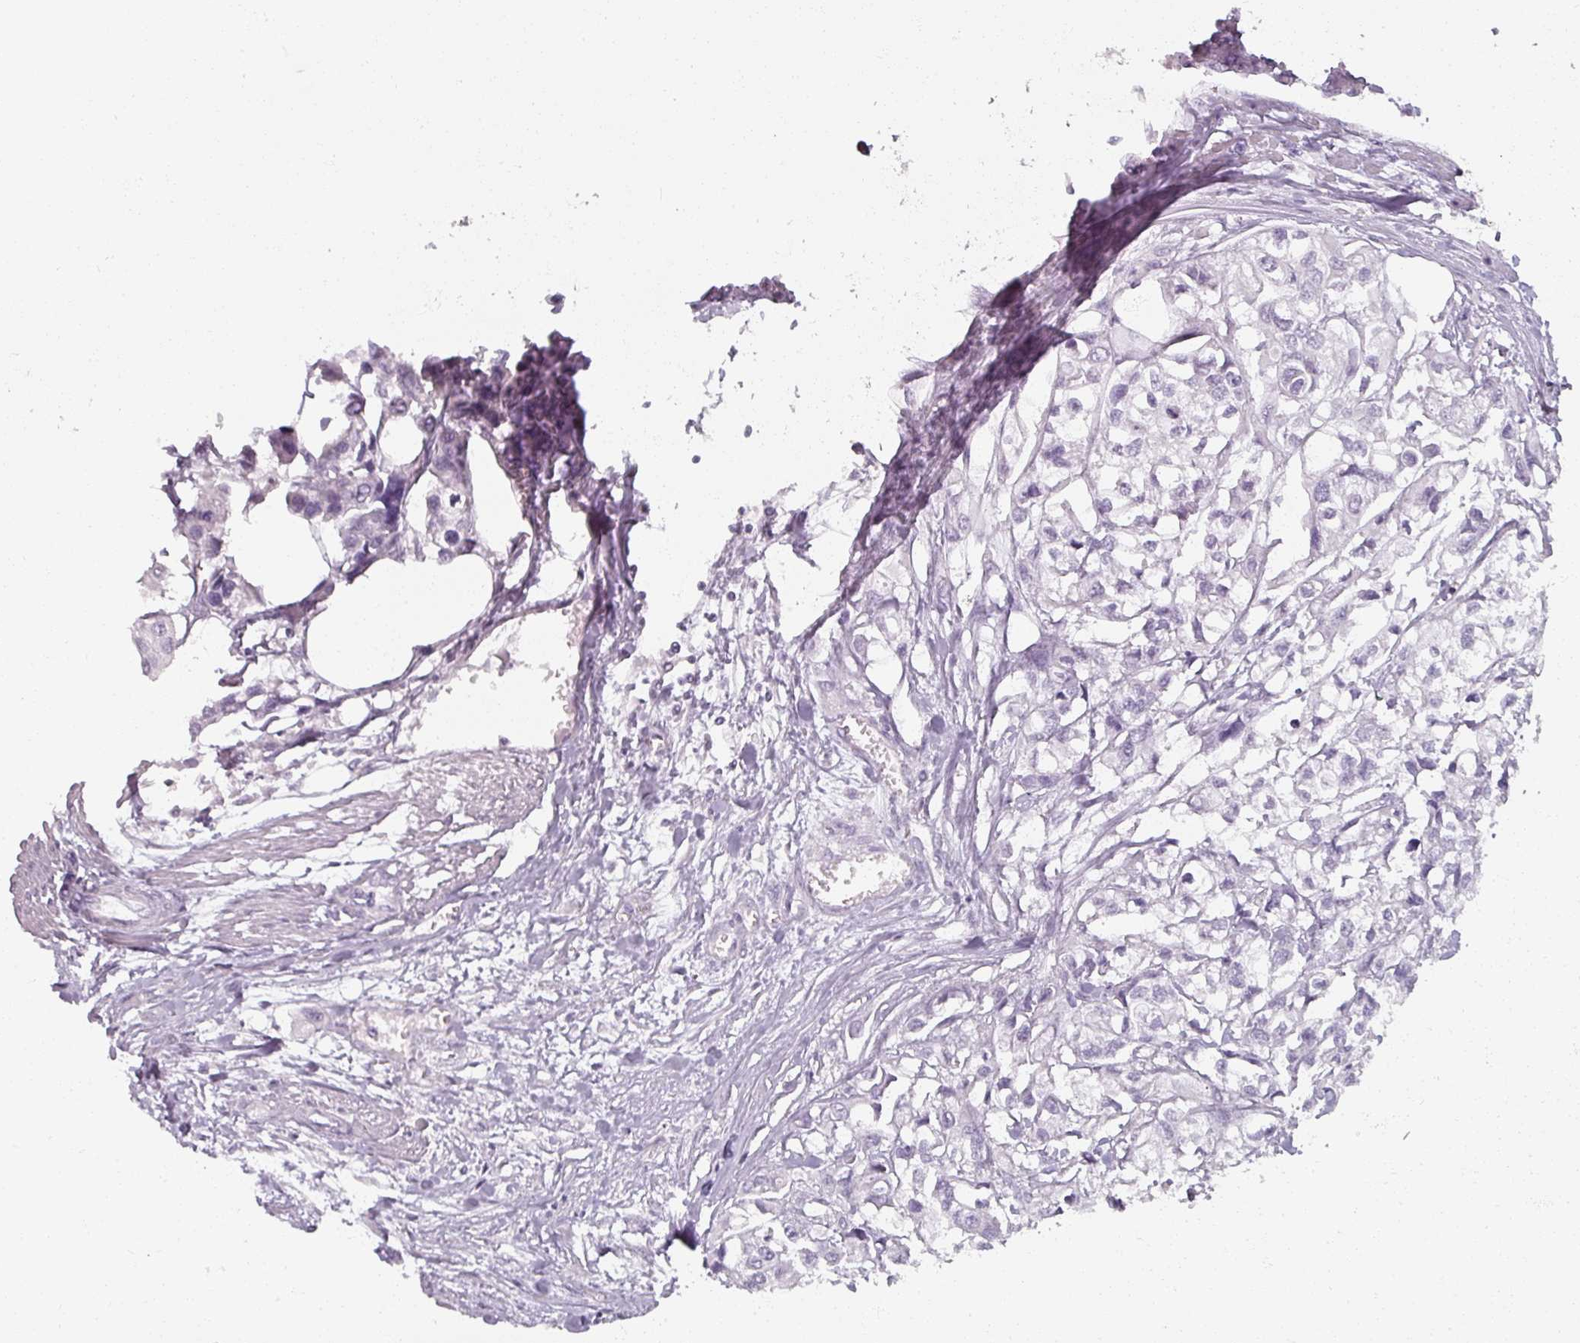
{"staining": {"intensity": "negative", "quantity": "none", "location": "none"}, "tissue": "urothelial cancer", "cell_type": "Tumor cells", "image_type": "cancer", "snomed": [{"axis": "morphology", "description": "Urothelial carcinoma, High grade"}, {"axis": "topography", "description": "Urinary bladder"}], "caption": "This is an IHC image of high-grade urothelial carcinoma. There is no staining in tumor cells.", "gene": "REG3G", "patient": {"sex": "male", "age": 67}}